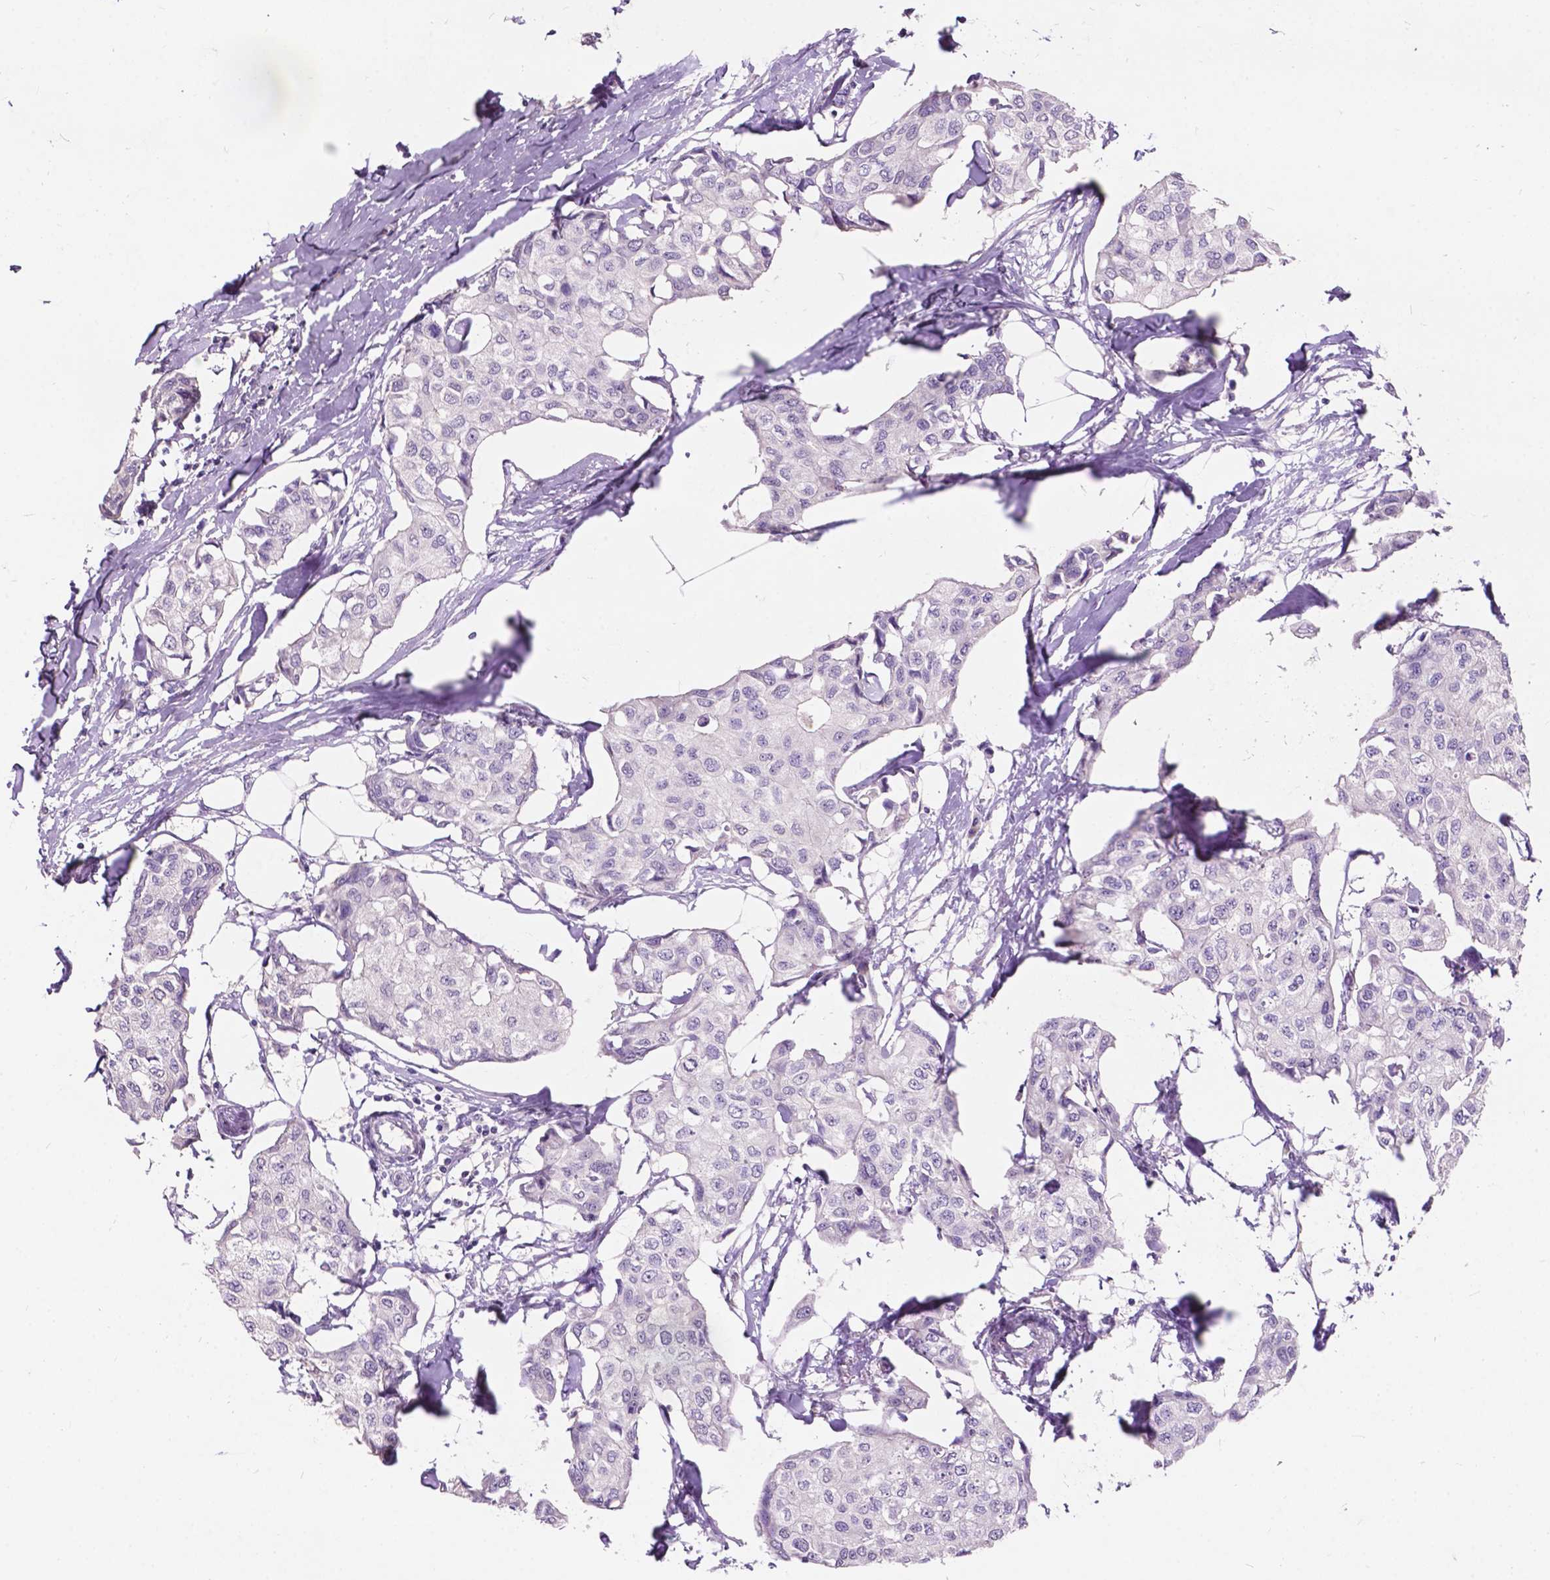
{"staining": {"intensity": "negative", "quantity": "none", "location": "none"}, "tissue": "breast cancer", "cell_type": "Tumor cells", "image_type": "cancer", "snomed": [{"axis": "morphology", "description": "Duct carcinoma"}, {"axis": "topography", "description": "Breast"}], "caption": "Immunohistochemistry (IHC) photomicrograph of neoplastic tissue: human infiltrating ductal carcinoma (breast) stained with DAB shows no significant protein staining in tumor cells. (Brightfield microscopy of DAB (3,3'-diaminobenzidine) immunohistochemistry (IHC) at high magnification).", "gene": "PLSCR1", "patient": {"sex": "female", "age": 80}}